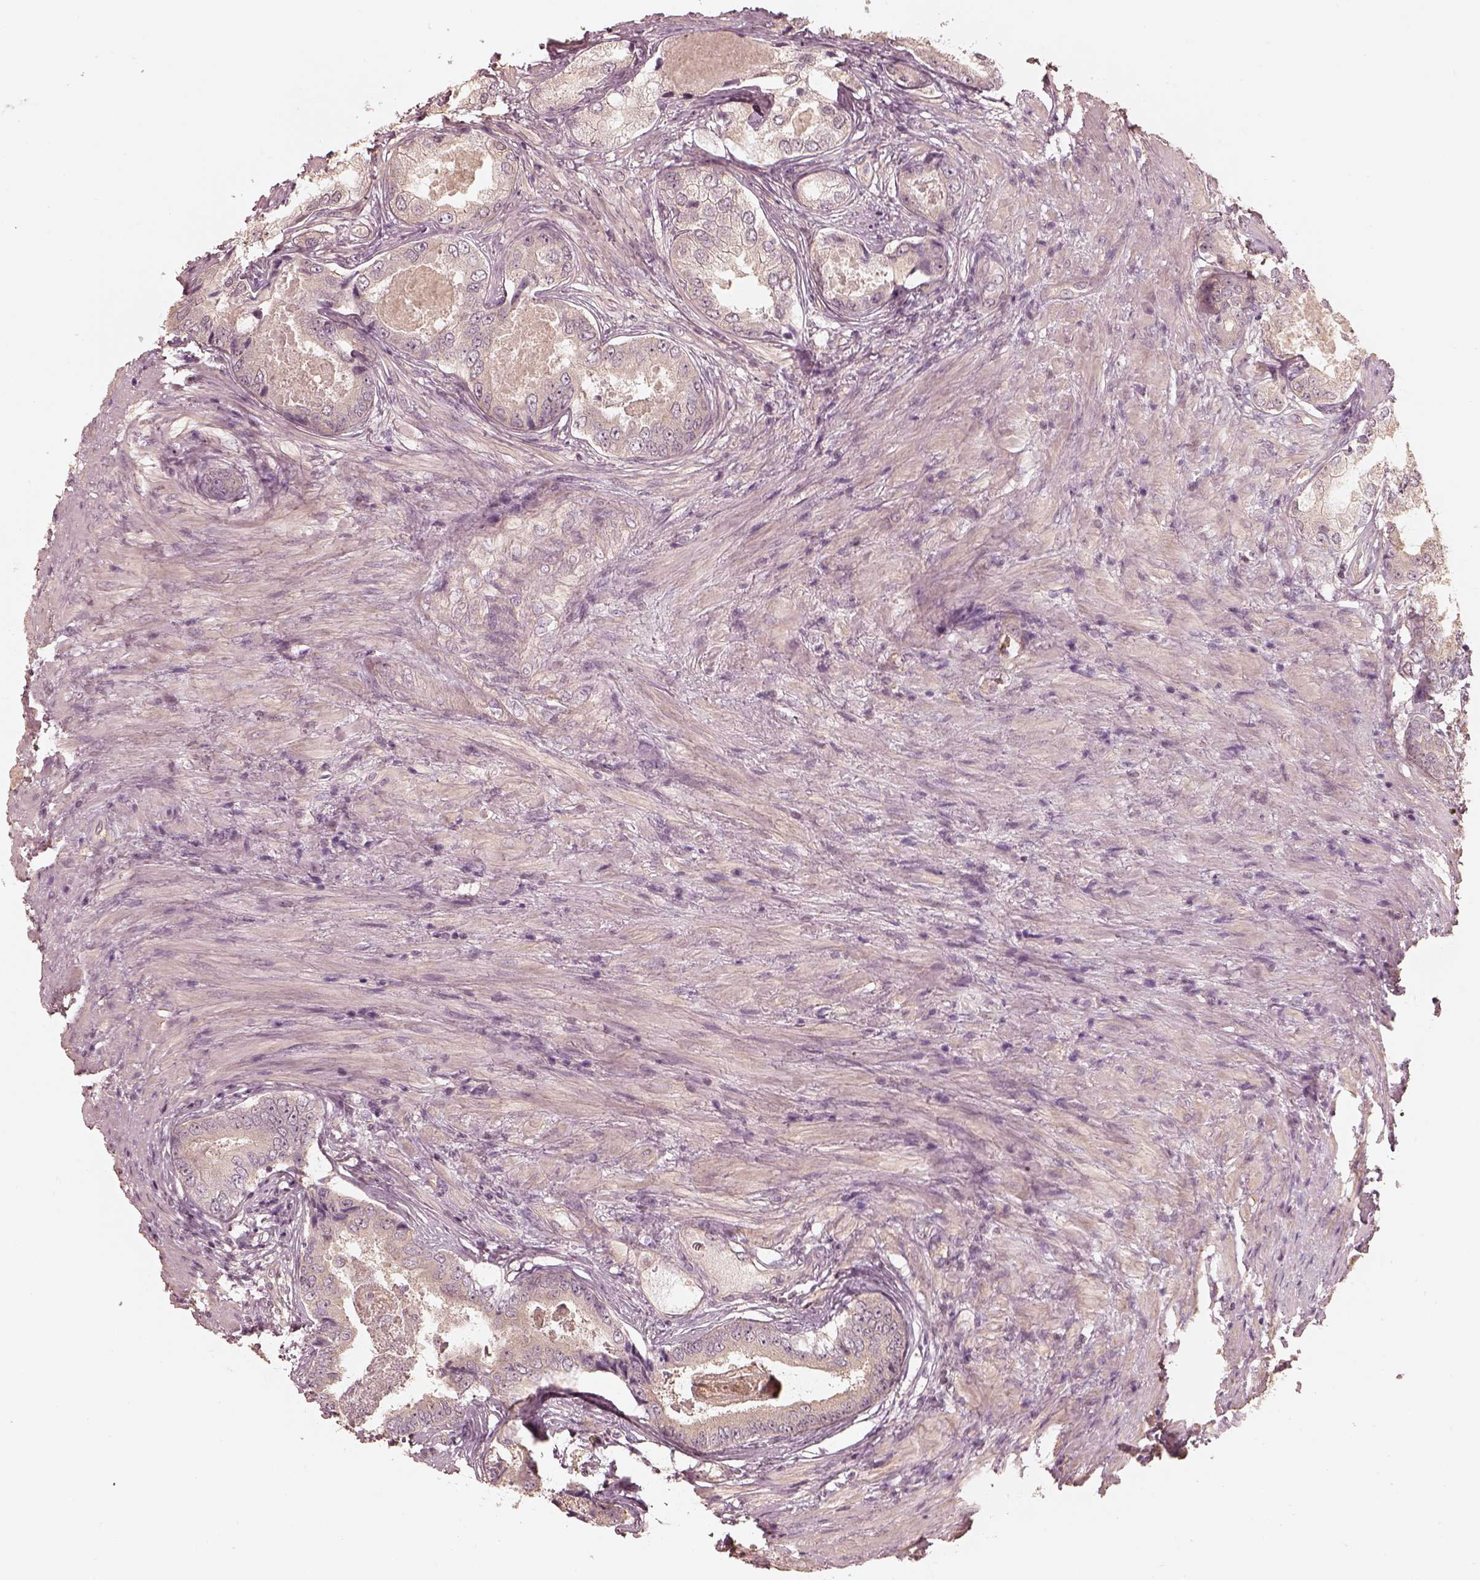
{"staining": {"intensity": "negative", "quantity": "none", "location": "none"}, "tissue": "prostate cancer", "cell_type": "Tumor cells", "image_type": "cancer", "snomed": [{"axis": "morphology", "description": "Adenocarcinoma, Low grade"}, {"axis": "topography", "description": "Prostate"}], "caption": "Tumor cells show no significant protein staining in prostate low-grade adenocarcinoma.", "gene": "KIF5C", "patient": {"sex": "male", "age": 68}}